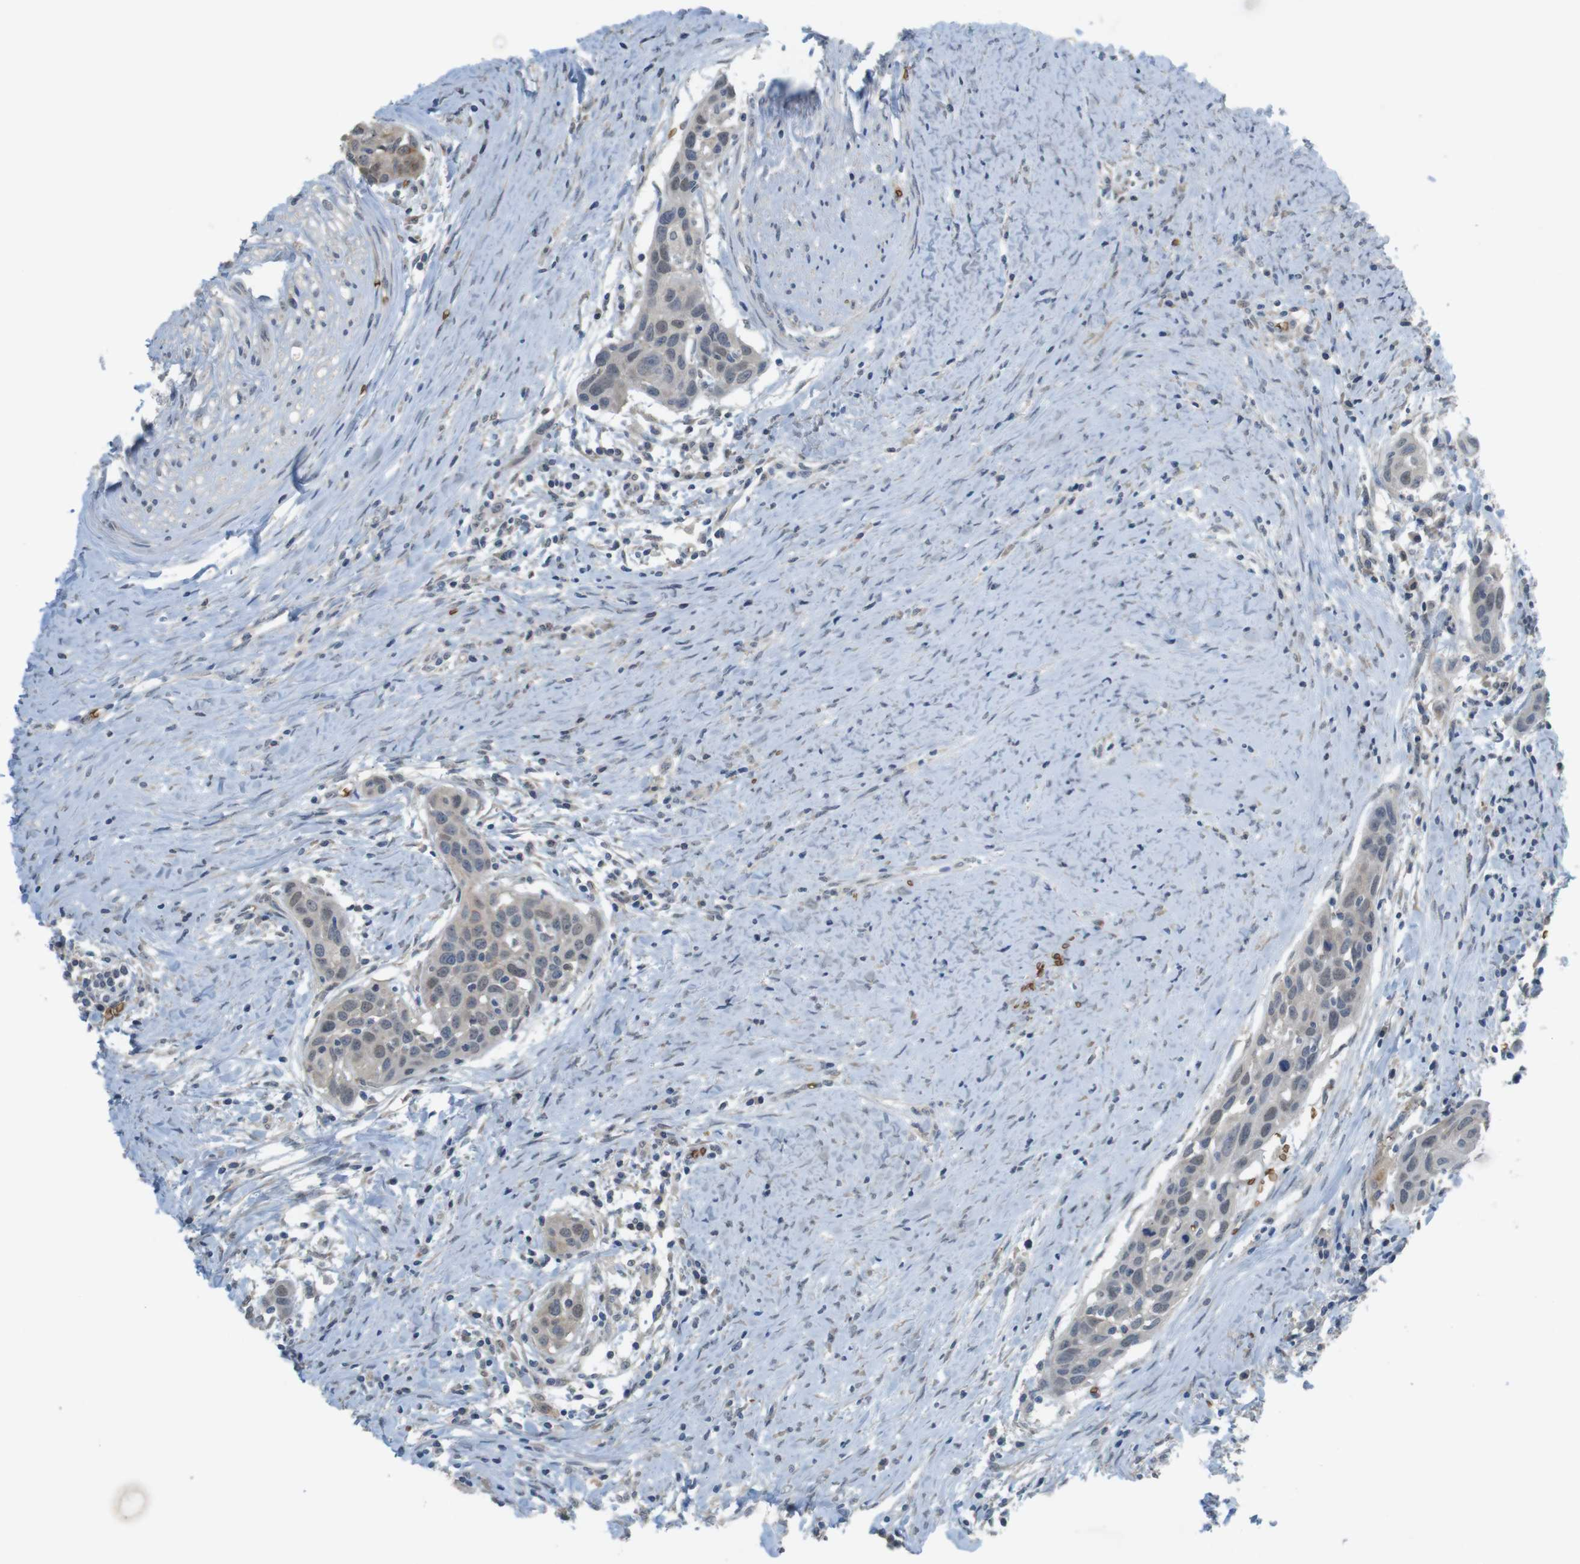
{"staining": {"intensity": "negative", "quantity": "none", "location": "none"}, "tissue": "head and neck cancer", "cell_type": "Tumor cells", "image_type": "cancer", "snomed": [{"axis": "morphology", "description": "Squamous cell carcinoma, NOS"}, {"axis": "topography", "description": "Oral tissue"}, {"axis": "topography", "description": "Head-Neck"}], "caption": "Immunohistochemical staining of head and neck cancer (squamous cell carcinoma) shows no significant positivity in tumor cells.", "gene": "GYPA", "patient": {"sex": "female", "age": 50}}